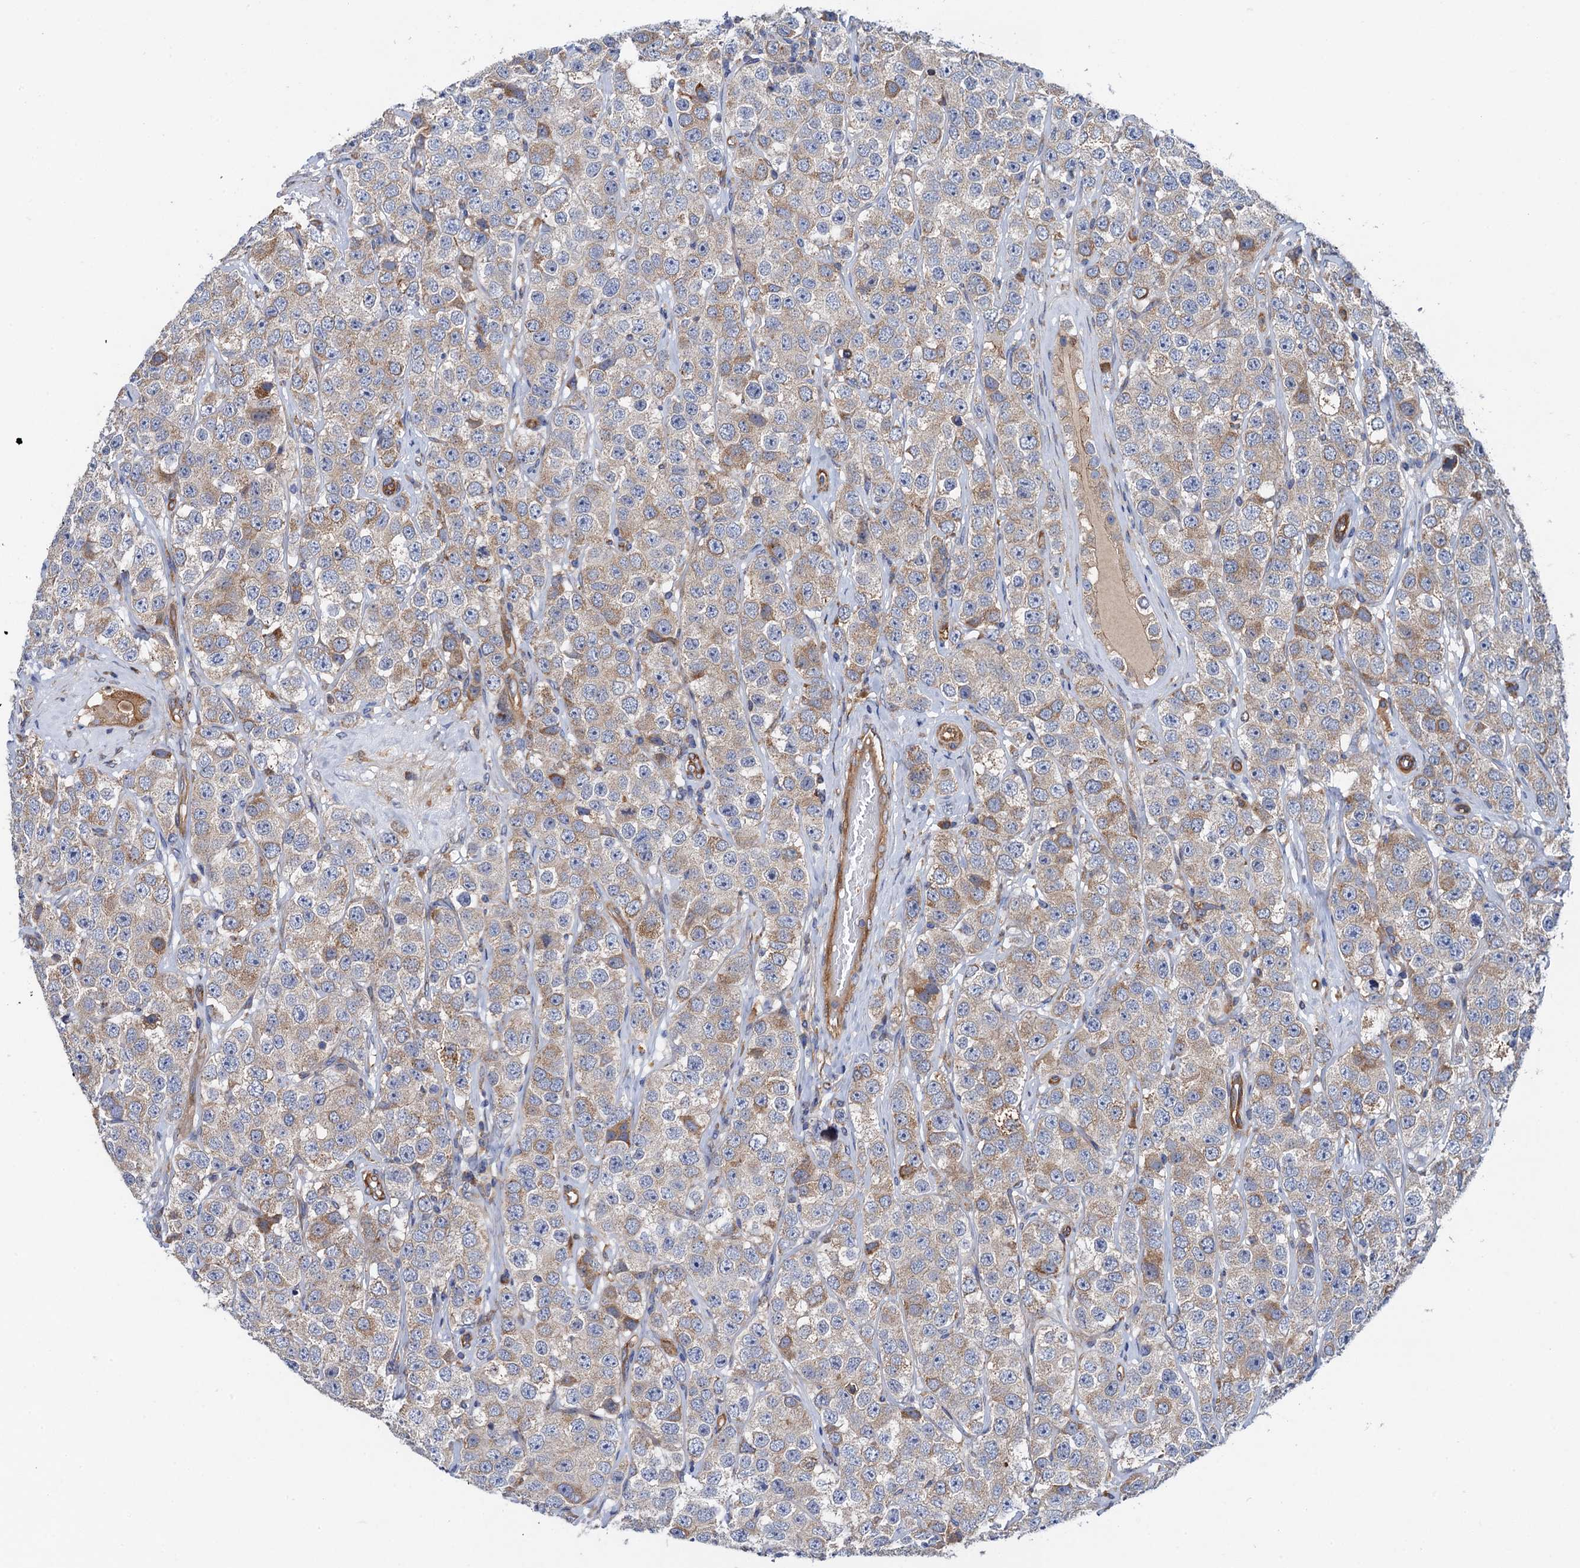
{"staining": {"intensity": "weak", "quantity": "25%-75%", "location": "cytoplasmic/membranous"}, "tissue": "testis cancer", "cell_type": "Tumor cells", "image_type": "cancer", "snomed": [{"axis": "morphology", "description": "Seminoma, NOS"}, {"axis": "topography", "description": "Testis"}], "caption": "The image demonstrates a brown stain indicating the presence of a protein in the cytoplasmic/membranous of tumor cells in testis cancer (seminoma). The staining was performed using DAB (3,3'-diaminobenzidine) to visualize the protein expression in brown, while the nuclei were stained in blue with hematoxylin (Magnification: 20x).", "gene": "MRPL48", "patient": {"sex": "male", "age": 28}}